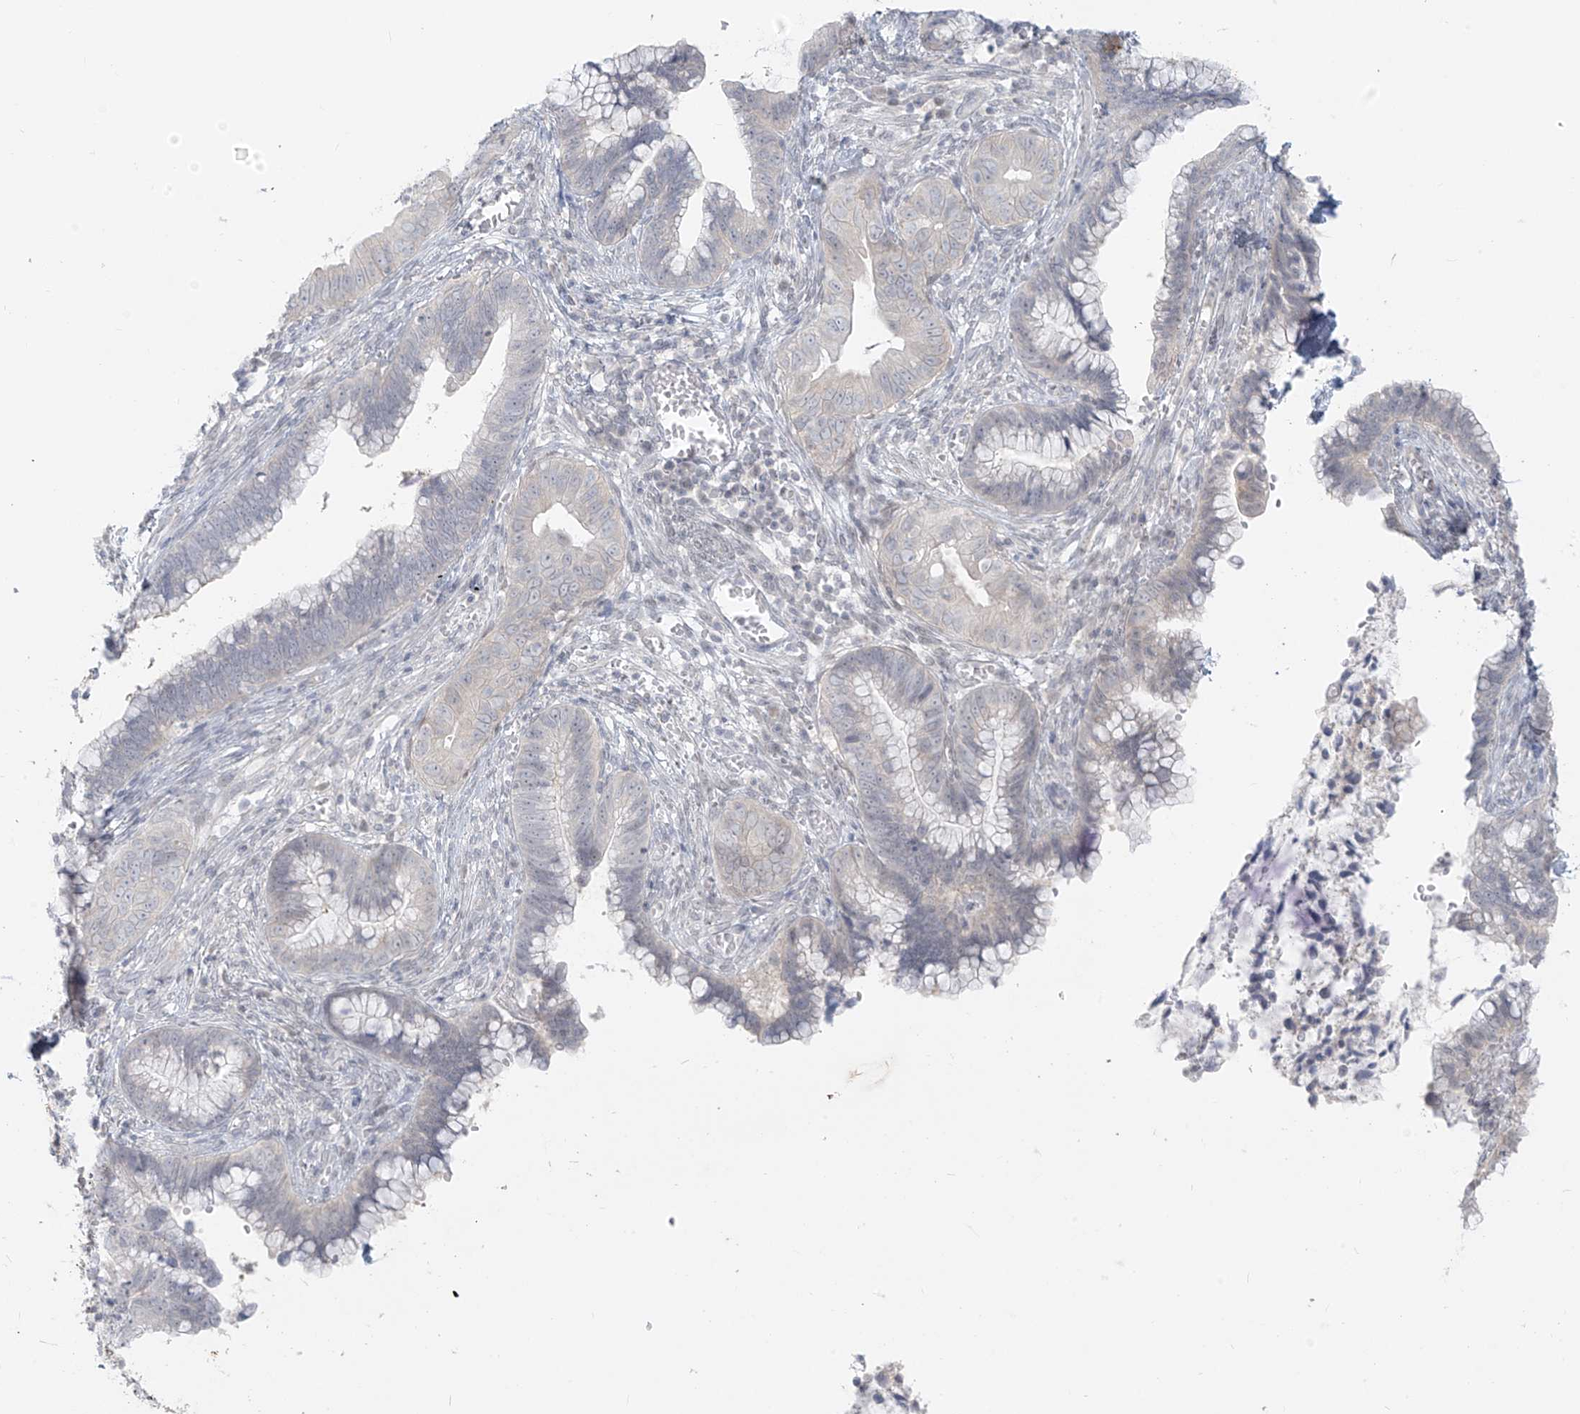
{"staining": {"intensity": "negative", "quantity": "none", "location": "none"}, "tissue": "cervical cancer", "cell_type": "Tumor cells", "image_type": "cancer", "snomed": [{"axis": "morphology", "description": "Adenocarcinoma, NOS"}, {"axis": "topography", "description": "Cervix"}], "caption": "The IHC image has no significant expression in tumor cells of adenocarcinoma (cervical) tissue.", "gene": "OSBPL7", "patient": {"sex": "female", "age": 44}}